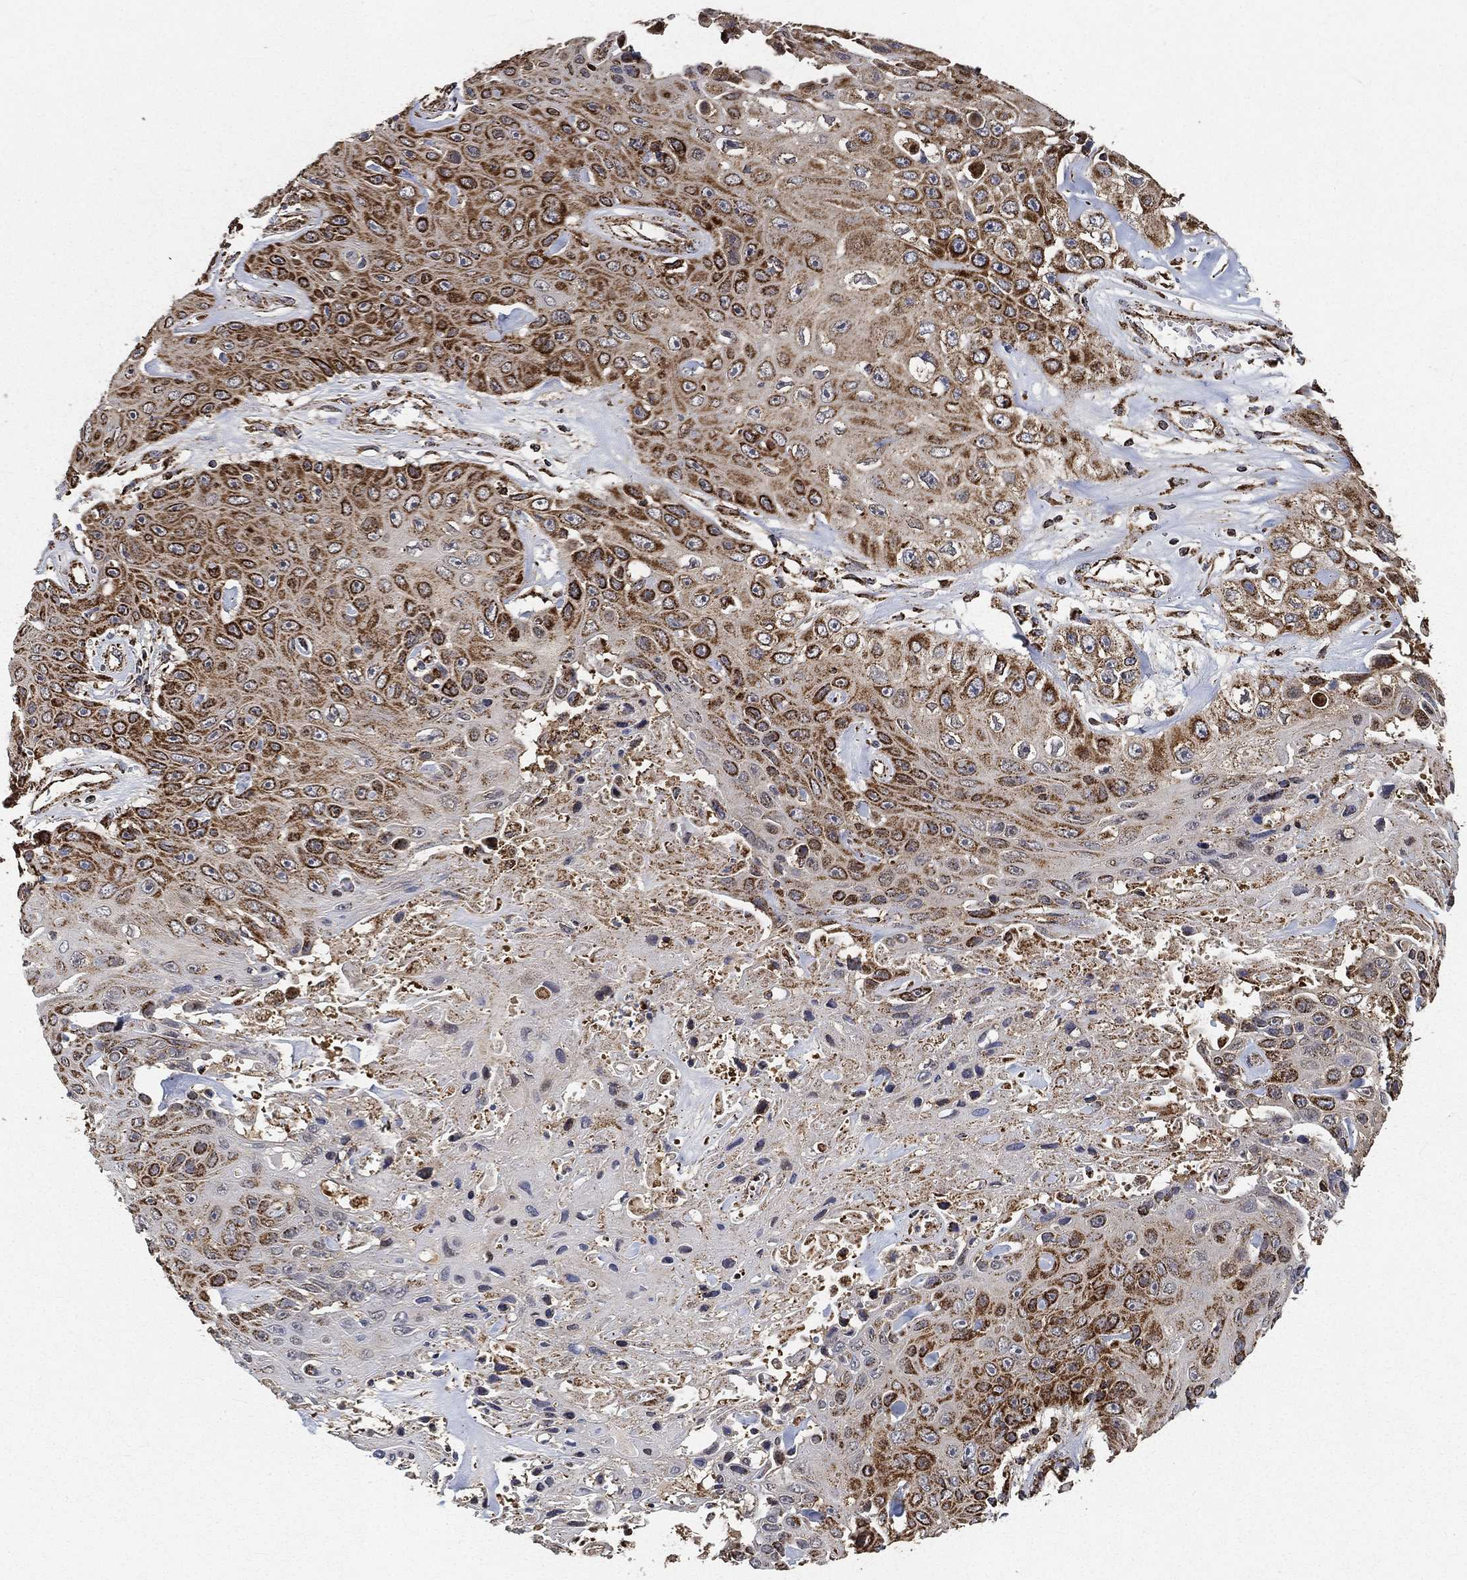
{"staining": {"intensity": "strong", "quantity": ">75%", "location": "cytoplasmic/membranous"}, "tissue": "skin cancer", "cell_type": "Tumor cells", "image_type": "cancer", "snomed": [{"axis": "morphology", "description": "Squamous cell carcinoma, NOS"}, {"axis": "topography", "description": "Skin"}], "caption": "A brown stain highlights strong cytoplasmic/membranous positivity of a protein in skin squamous cell carcinoma tumor cells. The staining was performed using DAB, with brown indicating positive protein expression. Nuclei are stained blue with hematoxylin.", "gene": "SLC38A7", "patient": {"sex": "male", "age": 82}}